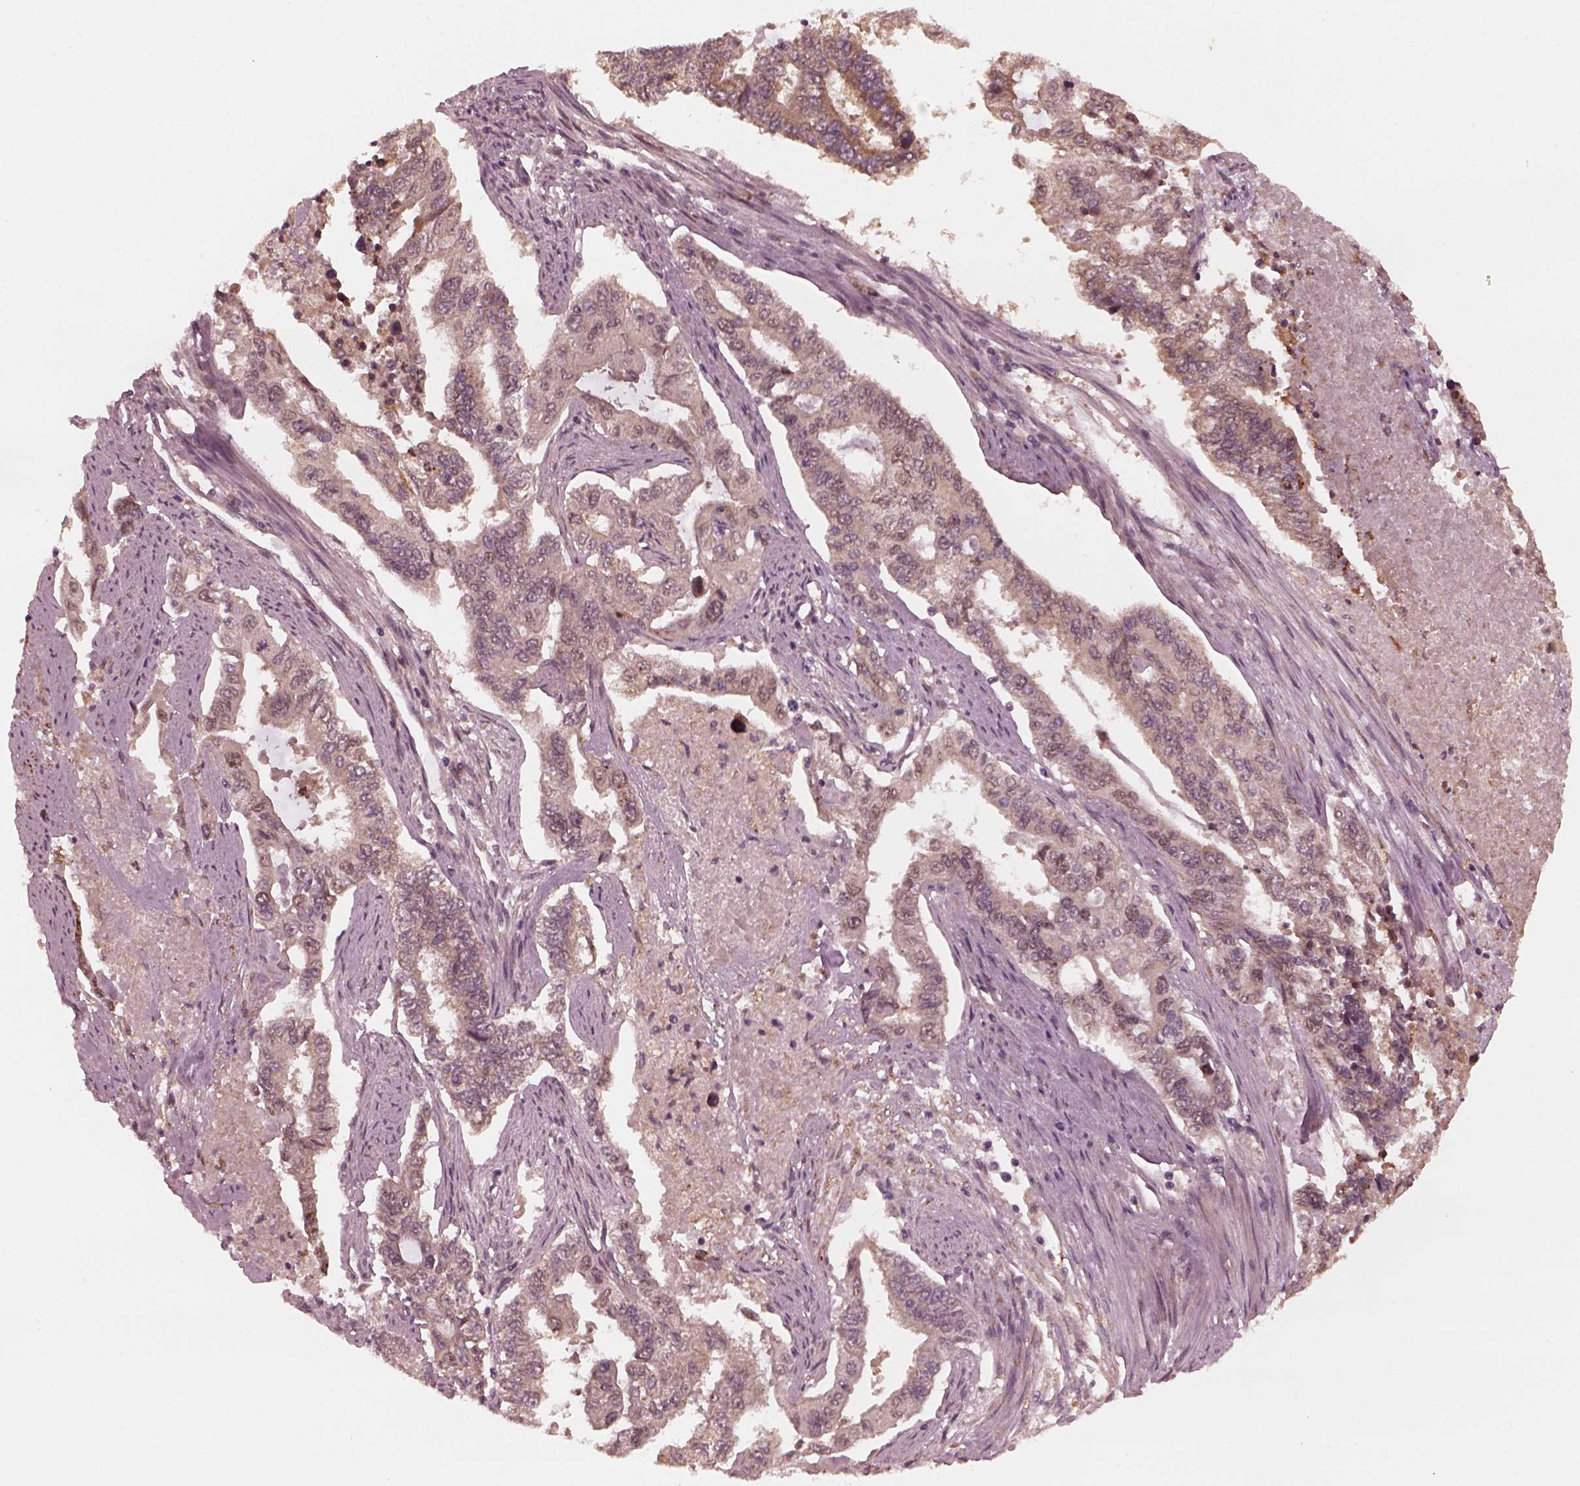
{"staining": {"intensity": "moderate", "quantity": "<25%", "location": "cytoplasmic/membranous"}, "tissue": "endometrial cancer", "cell_type": "Tumor cells", "image_type": "cancer", "snomed": [{"axis": "morphology", "description": "Adenocarcinoma, NOS"}, {"axis": "topography", "description": "Uterus"}], "caption": "High-magnification brightfield microscopy of adenocarcinoma (endometrial) stained with DAB (3,3'-diaminobenzidine) (brown) and counterstained with hematoxylin (blue). tumor cells exhibit moderate cytoplasmic/membranous positivity is present in about<25% of cells.", "gene": "FAF2", "patient": {"sex": "female", "age": 59}}